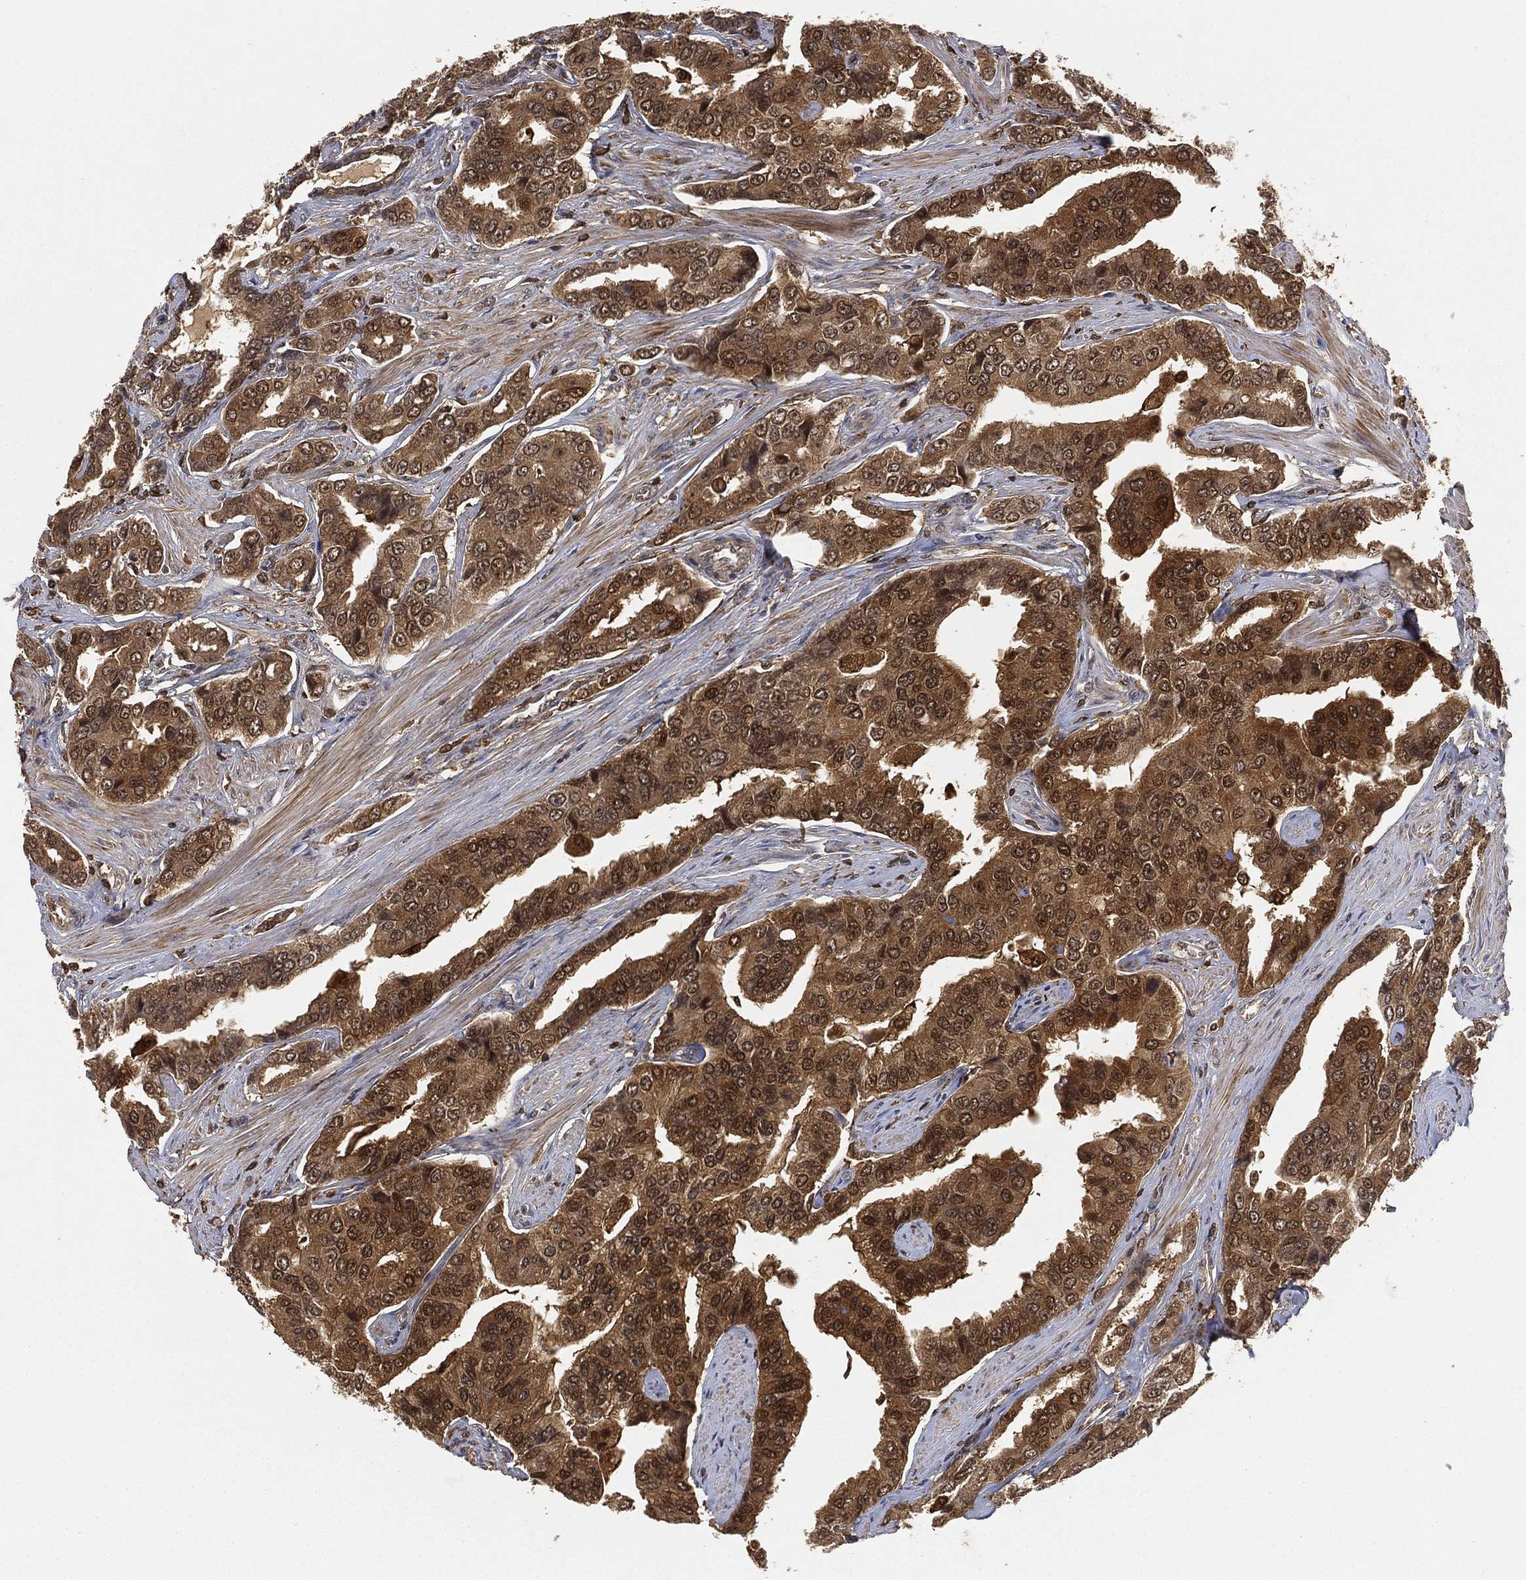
{"staining": {"intensity": "strong", "quantity": ">75%", "location": "cytoplasmic/membranous,nuclear"}, "tissue": "prostate cancer", "cell_type": "Tumor cells", "image_type": "cancer", "snomed": [{"axis": "morphology", "description": "Adenocarcinoma, NOS"}, {"axis": "topography", "description": "Prostate and seminal vesicle, NOS"}, {"axis": "topography", "description": "Prostate"}], "caption": "High-power microscopy captured an IHC micrograph of prostate cancer (adenocarcinoma), revealing strong cytoplasmic/membranous and nuclear expression in about >75% of tumor cells.", "gene": "CRYL1", "patient": {"sex": "male", "age": 69}}